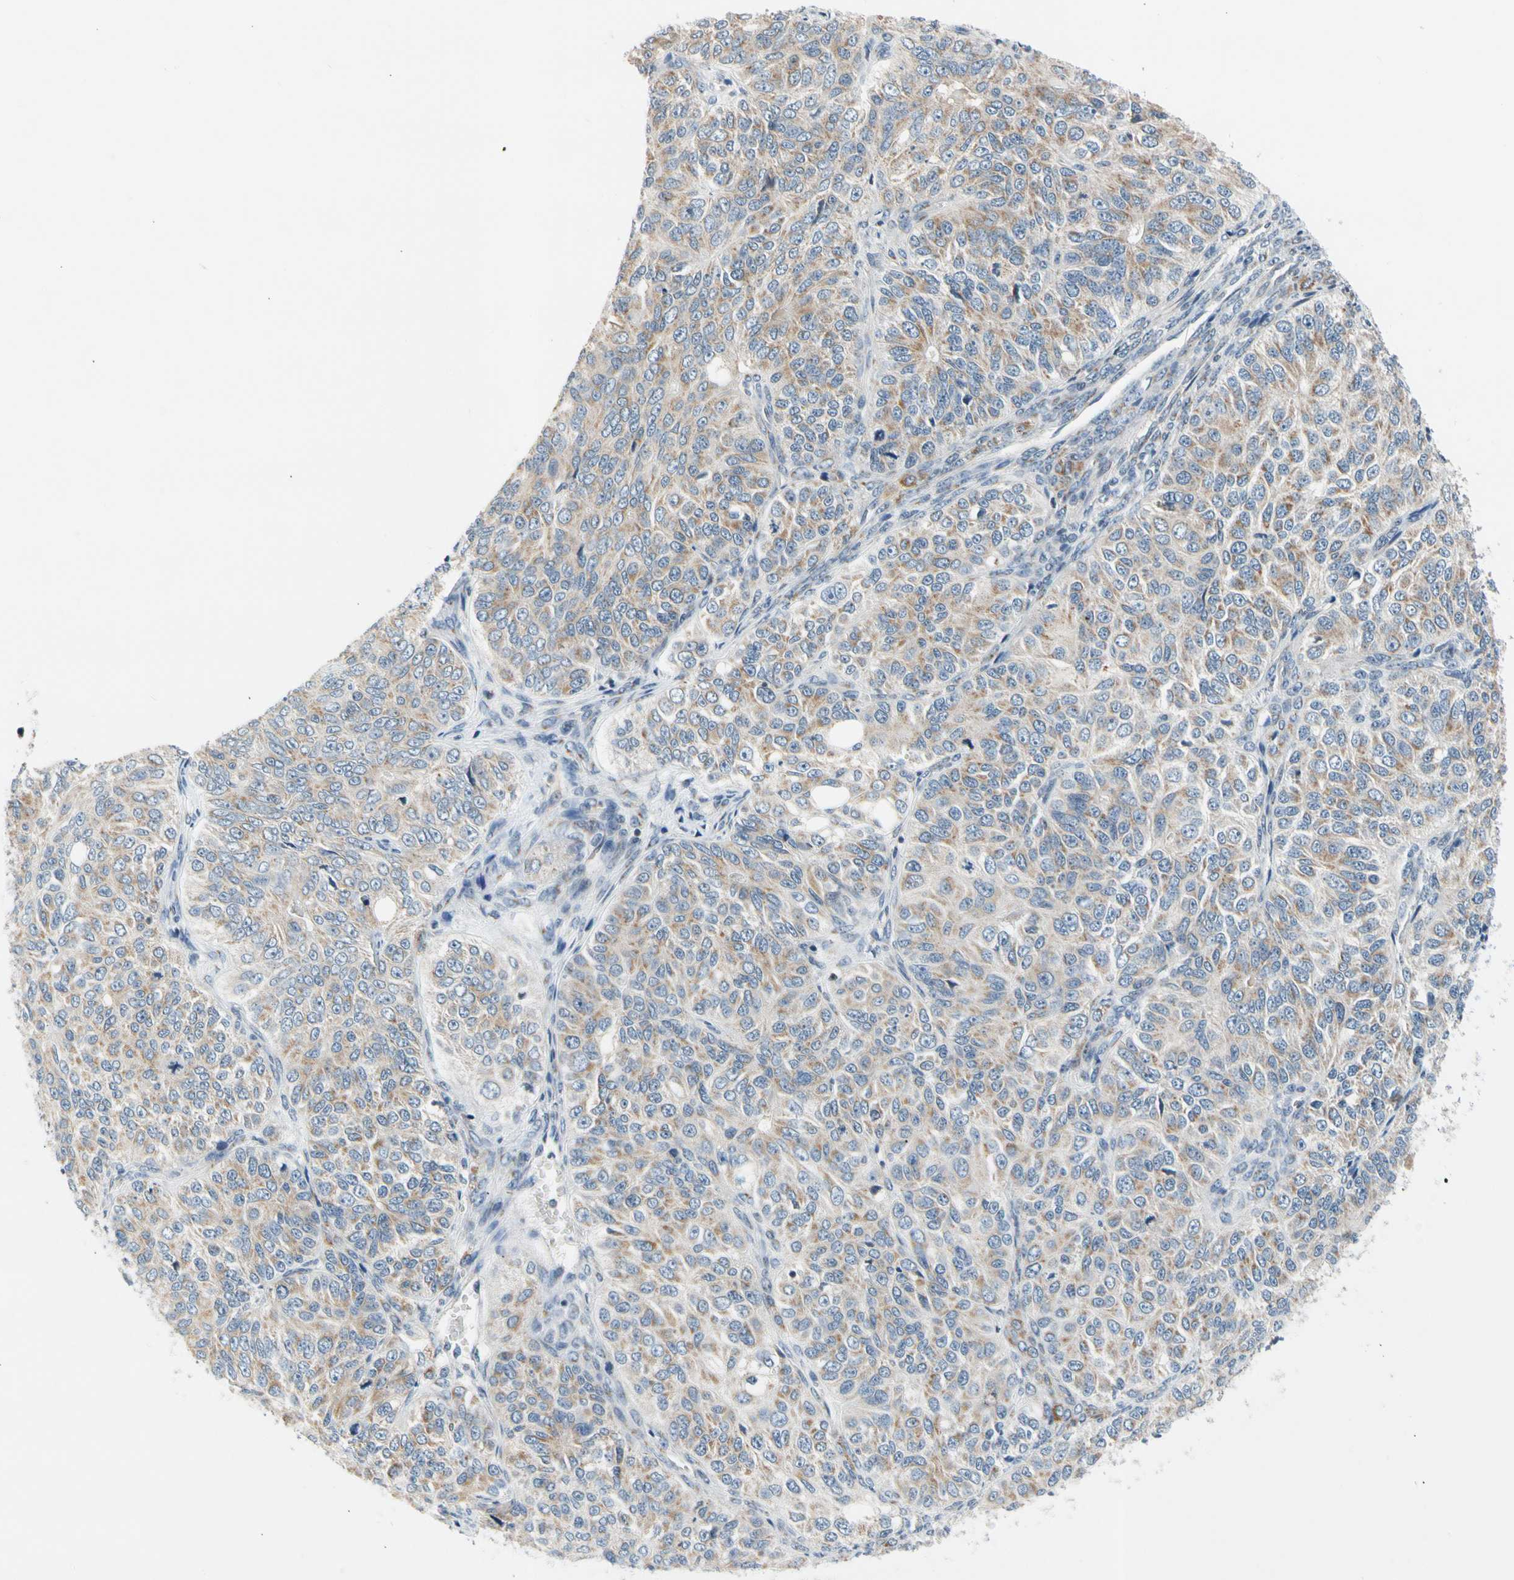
{"staining": {"intensity": "weak", "quantity": "25%-75%", "location": "cytoplasmic/membranous"}, "tissue": "ovarian cancer", "cell_type": "Tumor cells", "image_type": "cancer", "snomed": [{"axis": "morphology", "description": "Carcinoma, endometroid"}, {"axis": "topography", "description": "Ovary"}], "caption": "Ovarian cancer stained with a brown dye reveals weak cytoplasmic/membranous positive expression in about 25%-75% of tumor cells.", "gene": "SOX30", "patient": {"sex": "female", "age": 51}}